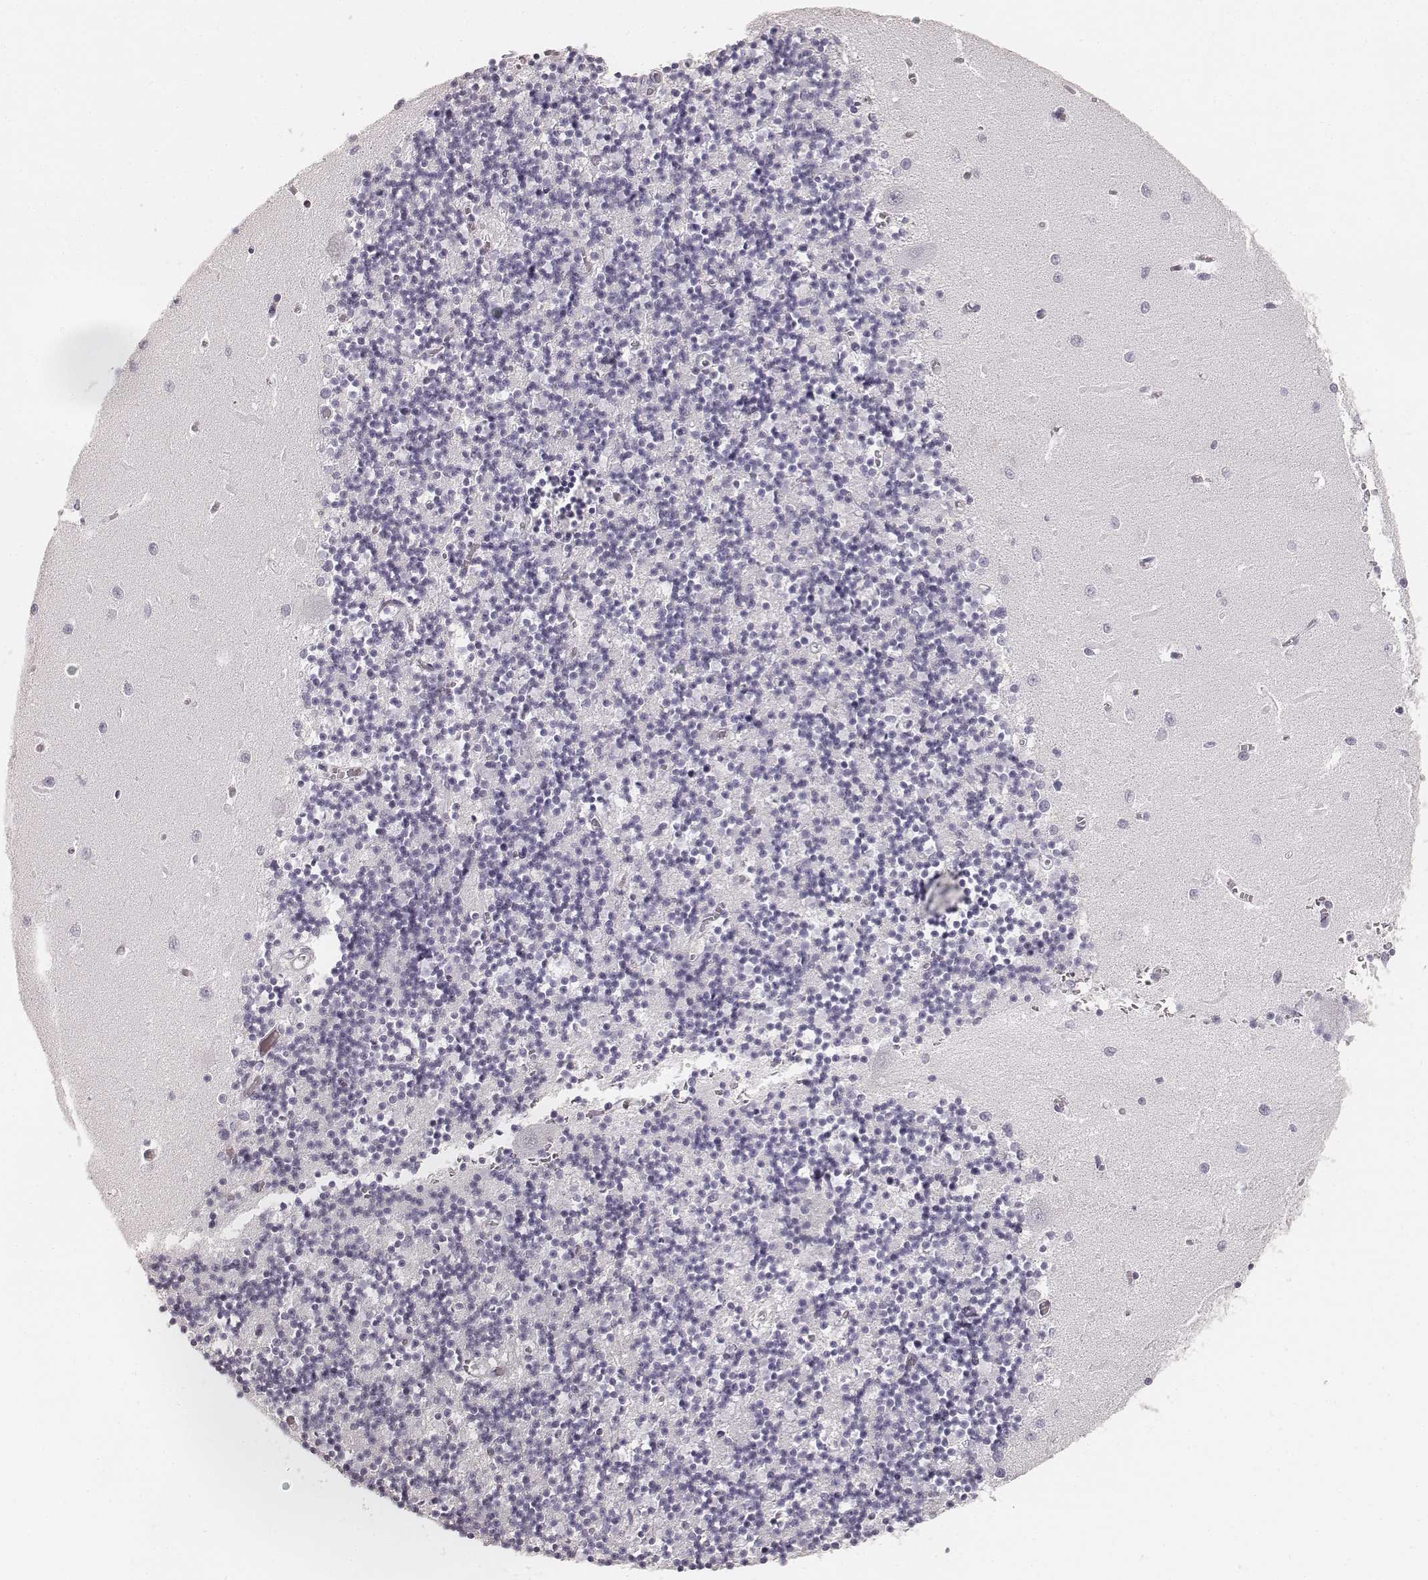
{"staining": {"intensity": "negative", "quantity": "none", "location": "none"}, "tissue": "cerebellum", "cell_type": "Cells in granular layer", "image_type": "normal", "snomed": [{"axis": "morphology", "description": "Normal tissue, NOS"}, {"axis": "topography", "description": "Cerebellum"}], "caption": "High power microscopy micrograph of an immunohistochemistry (IHC) histopathology image of normal cerebellum, revealing no significant expression in cells in granular layer. (DAB IHC with hematoxylin counter stain).", "gene": "HNF4G", "patient": {"sex": "female", "age": 64}}